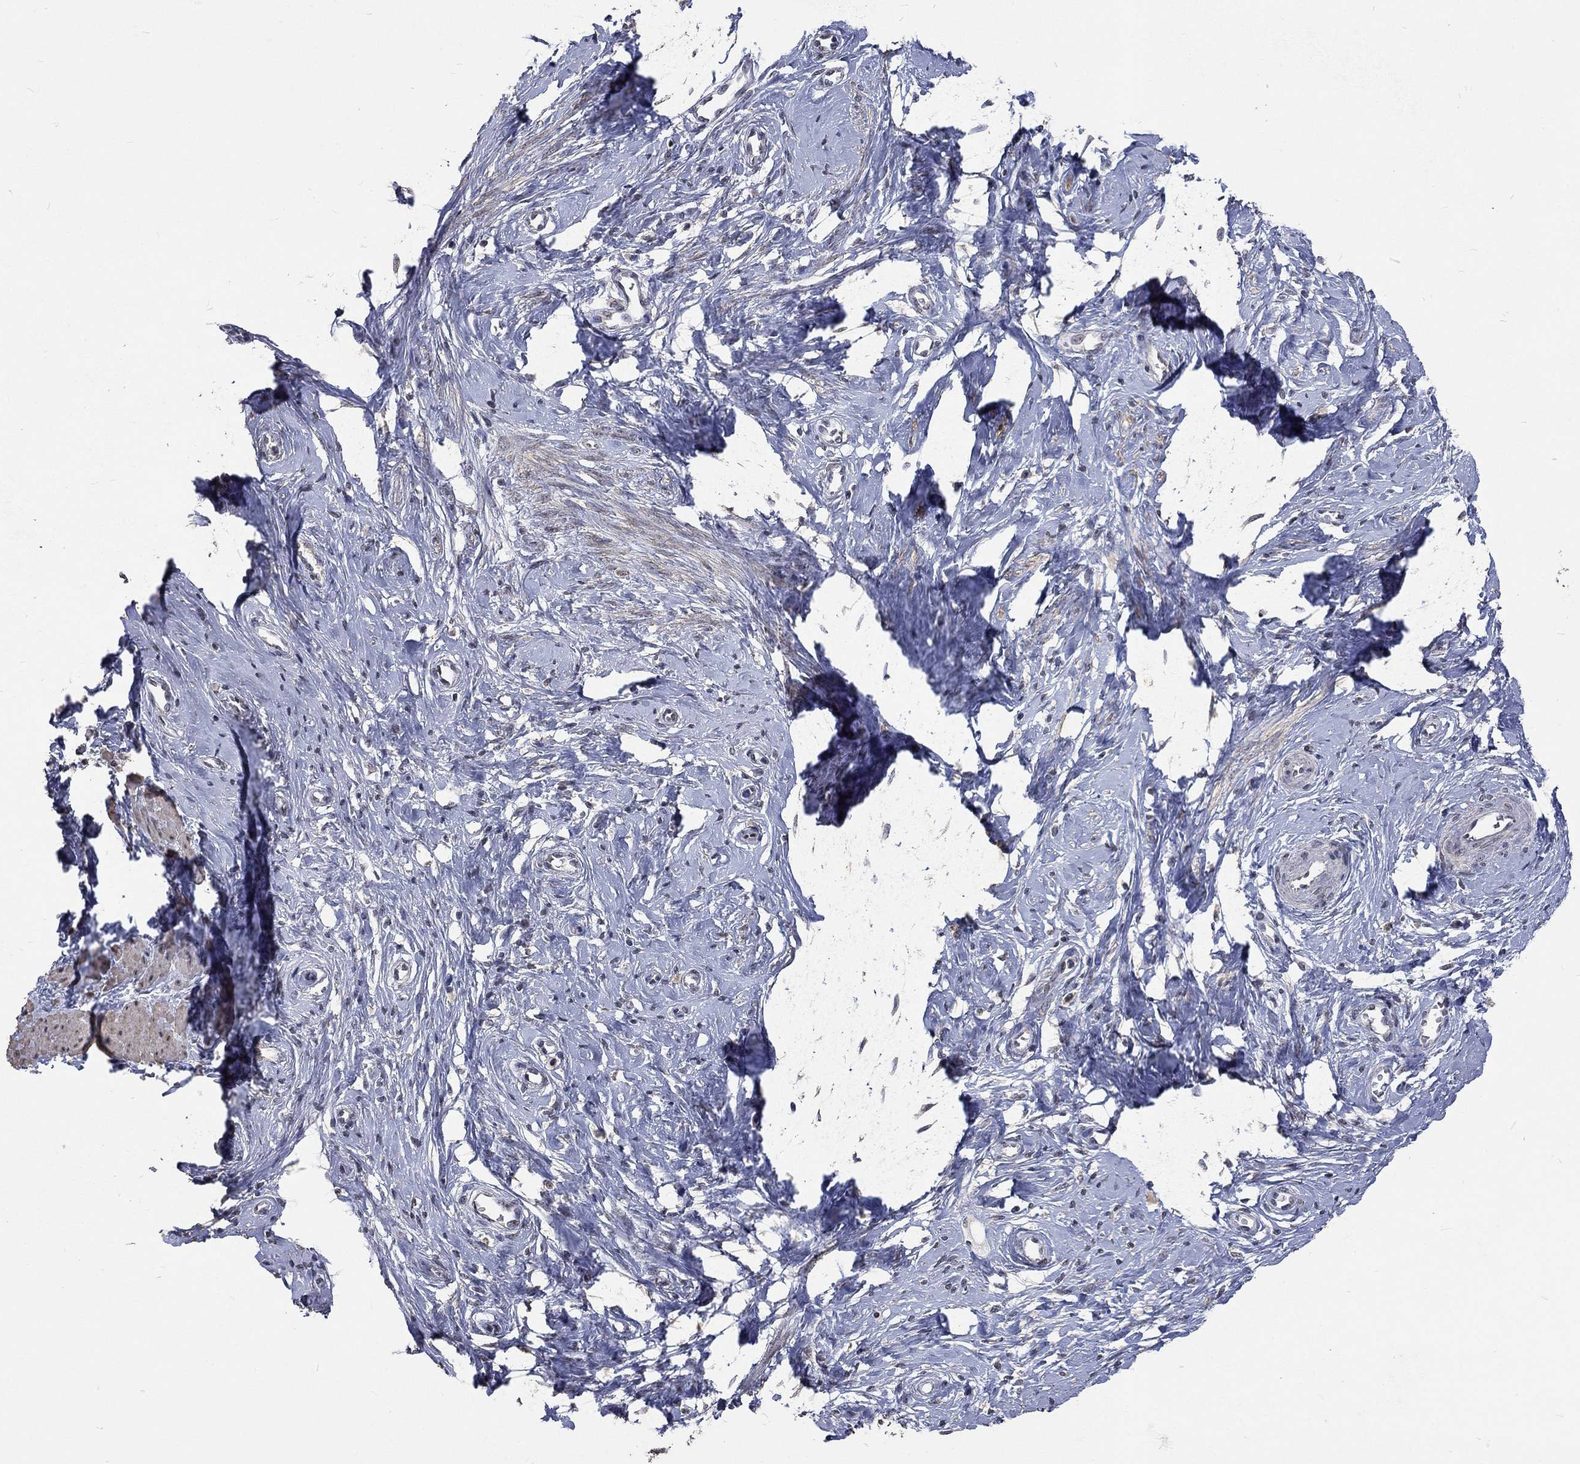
{"staining": {"intensity": "negative", "quantity": "none", "location": "none"}, "tissue": "cervical cancer", "cell_type": "Tumor cells", "image_type": "cancer", "snomed": [{"axis": "morphology", "description": "Normal tissue, NOS"}, {"axis": "morphology", "description": "Squamous cell carcinoma, NOS"}, {"axis": "topography", "description": "Cervix"}], "caption": "Immunohistochemistry (IHC) histopathology image of human squamous cell carcinoma (cervical) stained for a protein (brown), which displays no positivity in tumor cells.", "gene": "SPATA33", "patient": {"sex": "female", "age": 39}}